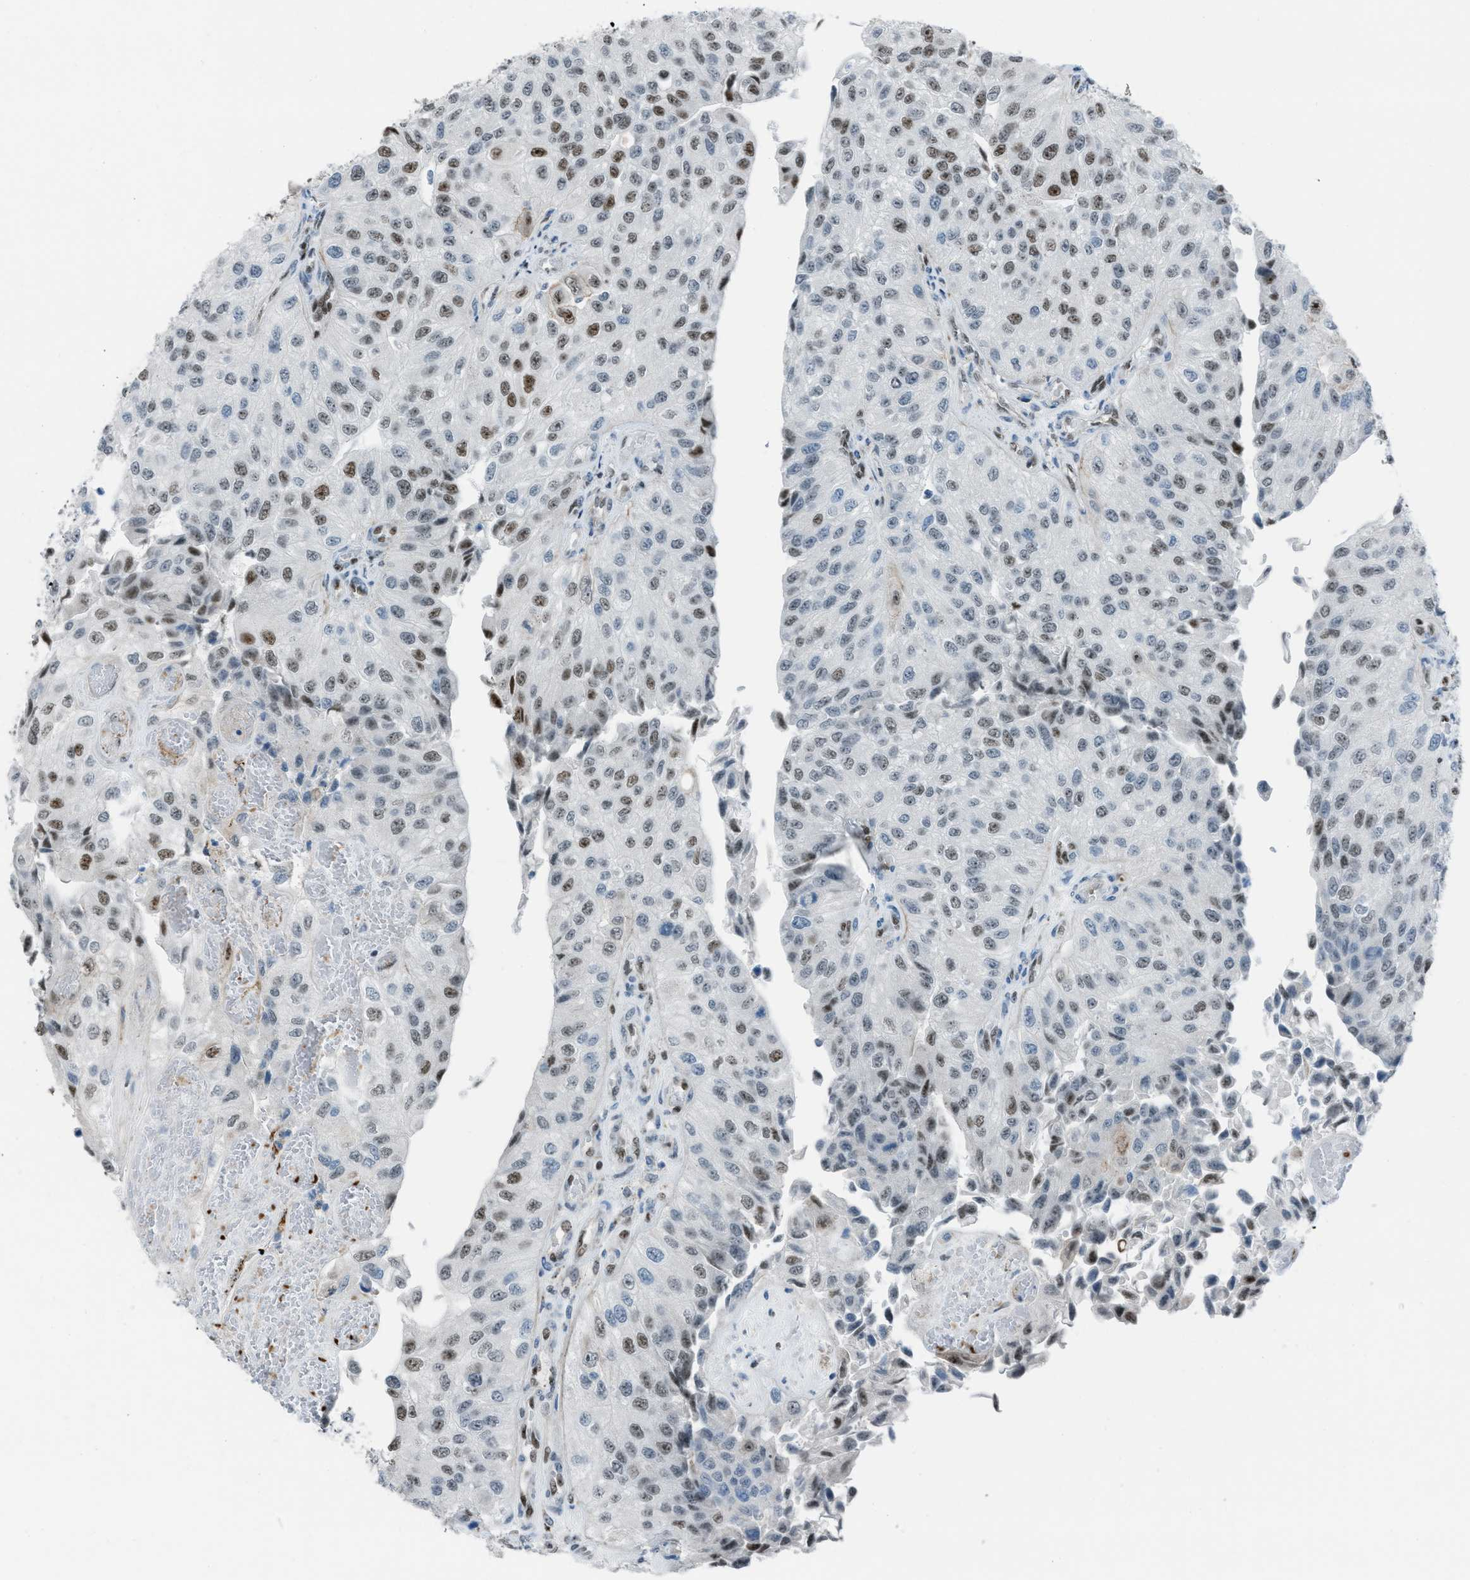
{"staining": {"intensity": "moderate", "quantity": "25%-75%", "location": "nuclear"}, "tissue": "urothelial cancer", "cell_type": "Tumor cells", "image_type": "cancer", "snomed": [{"axis": "morphology", "description": "Urothelial carcinoma, High grade"}, {"axis": "topography", "description": "Kidney"}, {"axis": "topography", "description": "Urinary bladder"}], "caption": "Tumor cells exhibit medium levels of moderate nuclear positivity in about 25%-75% of cells in urothelial cancer. (IHC, brightfield microscopy, high magnification).", "gene": "SLFN5", "patient": {"sex": "male", "age": 77}}